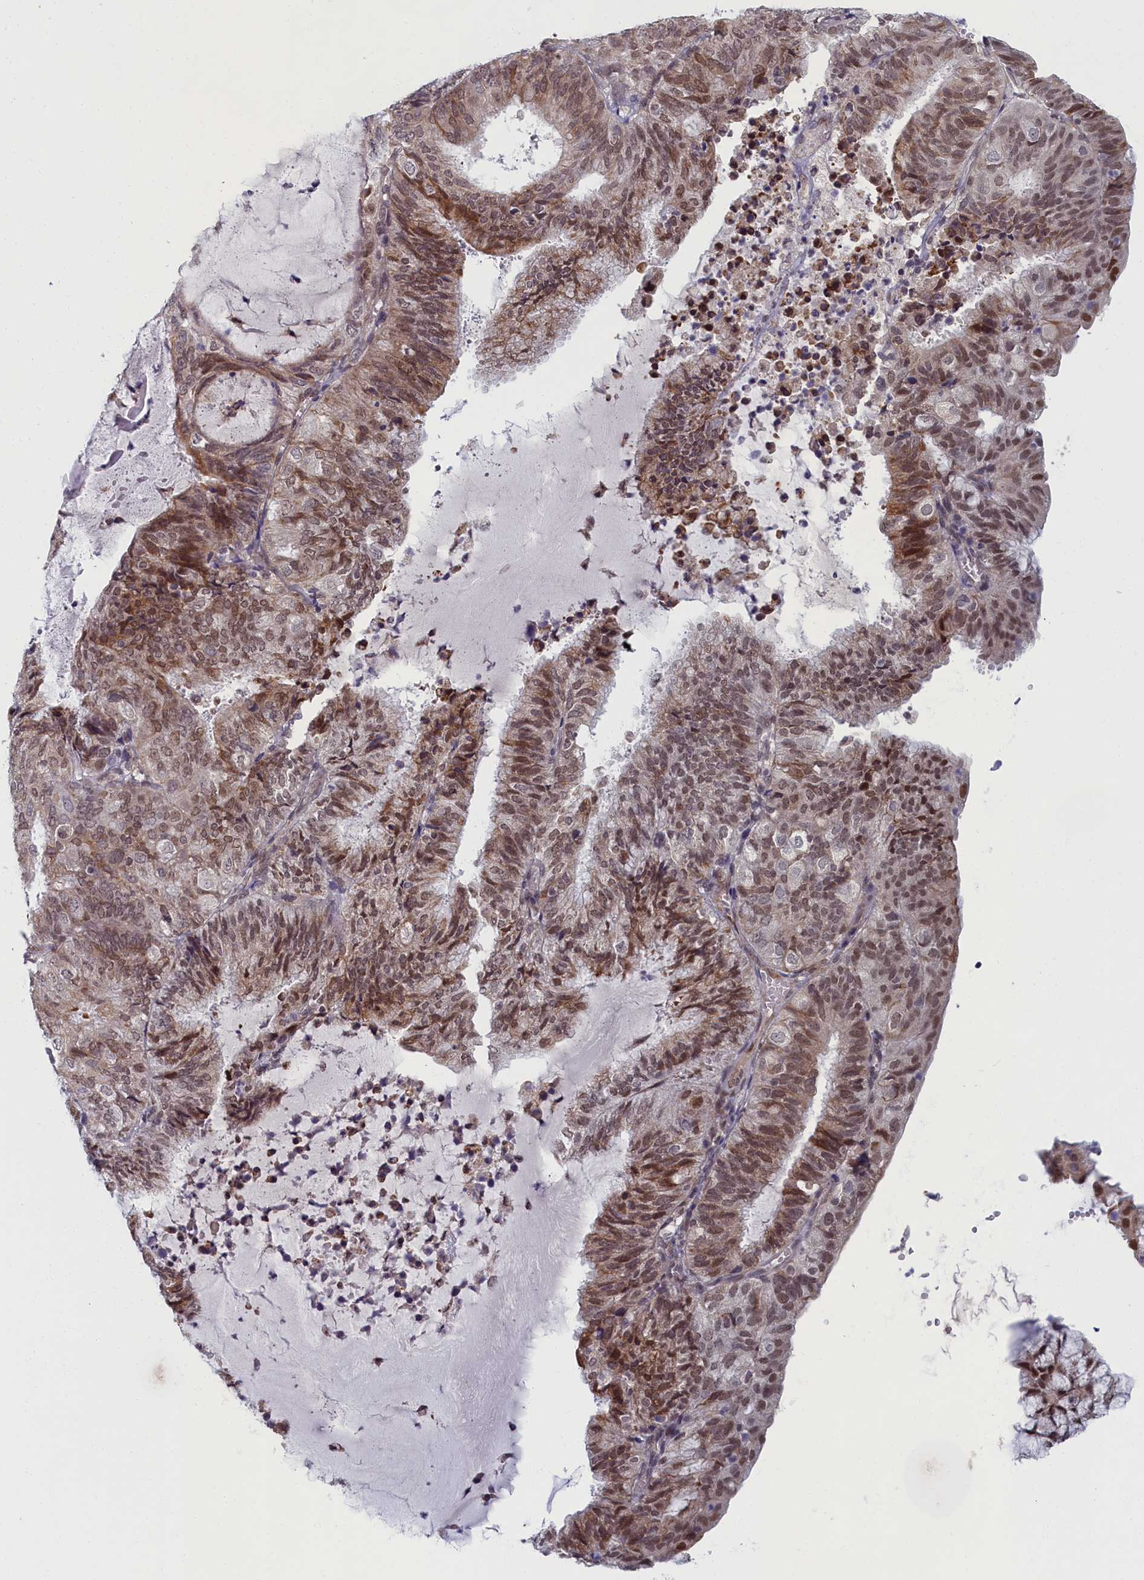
{"staining": {"intensity": "moderate", "quantity": "25%-75%", "location": "cytoplasmic/membranous,nuclear"}, "tissue": "endometrial cancer", "cell_type": "Tumor cells", "image_type": "cancer", "snomed": [{"axis": "morphology", "description": "Adenocarcinoma, NOS"}, {"axis": "topography", "description": "Endometrium"}], "caption": "Brown immunohistochemical staining in endometrial cancer displays moderate cytoplasmic/membranous and nuclear staining in about 25%-75% of tumor cells.", "gene": "DNAJC17", "patient": {"sex": "female", "age": 81}}